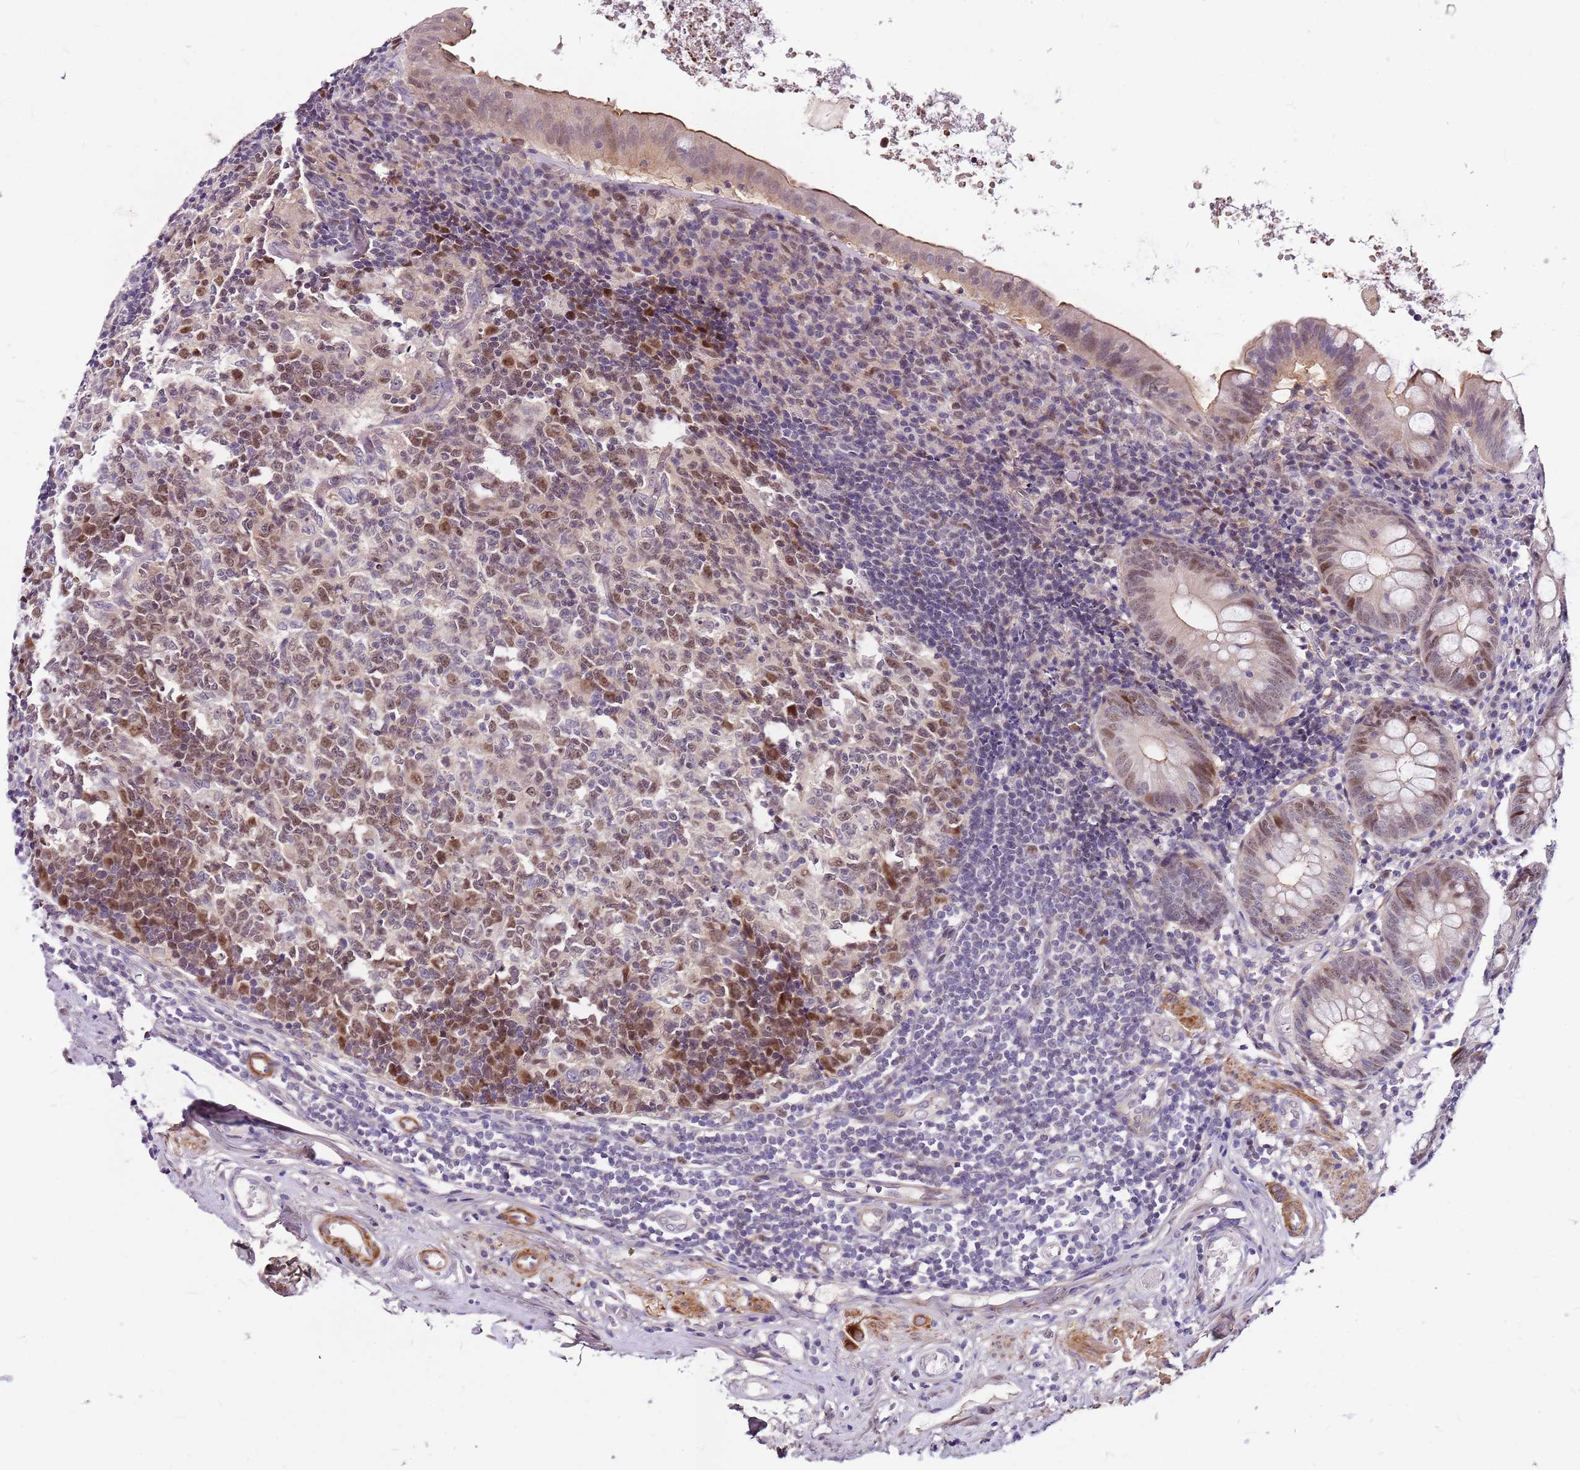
{"staining": {"intensity": "strong", "quantity": "<25%", "location": "cytoplasmic/membranous,nuclear"}, "tissue": "appendix", "cell_type": "Glandular cells", "image_type": "normal", "snomed": [{"axis": "morphology", "description": "Normal tissue, NOS"}, {"axis": "topography", "description": "Appendix"}], "caption": "Appendix stained with DAB immunohistochemistry (IHC) shows medium levels of strong cytoplasmic/membranous,nuclear positivity in about <25% of glandular cells.", "gene": "POLE3", "patient": {"sex": "female", "age": 54}}